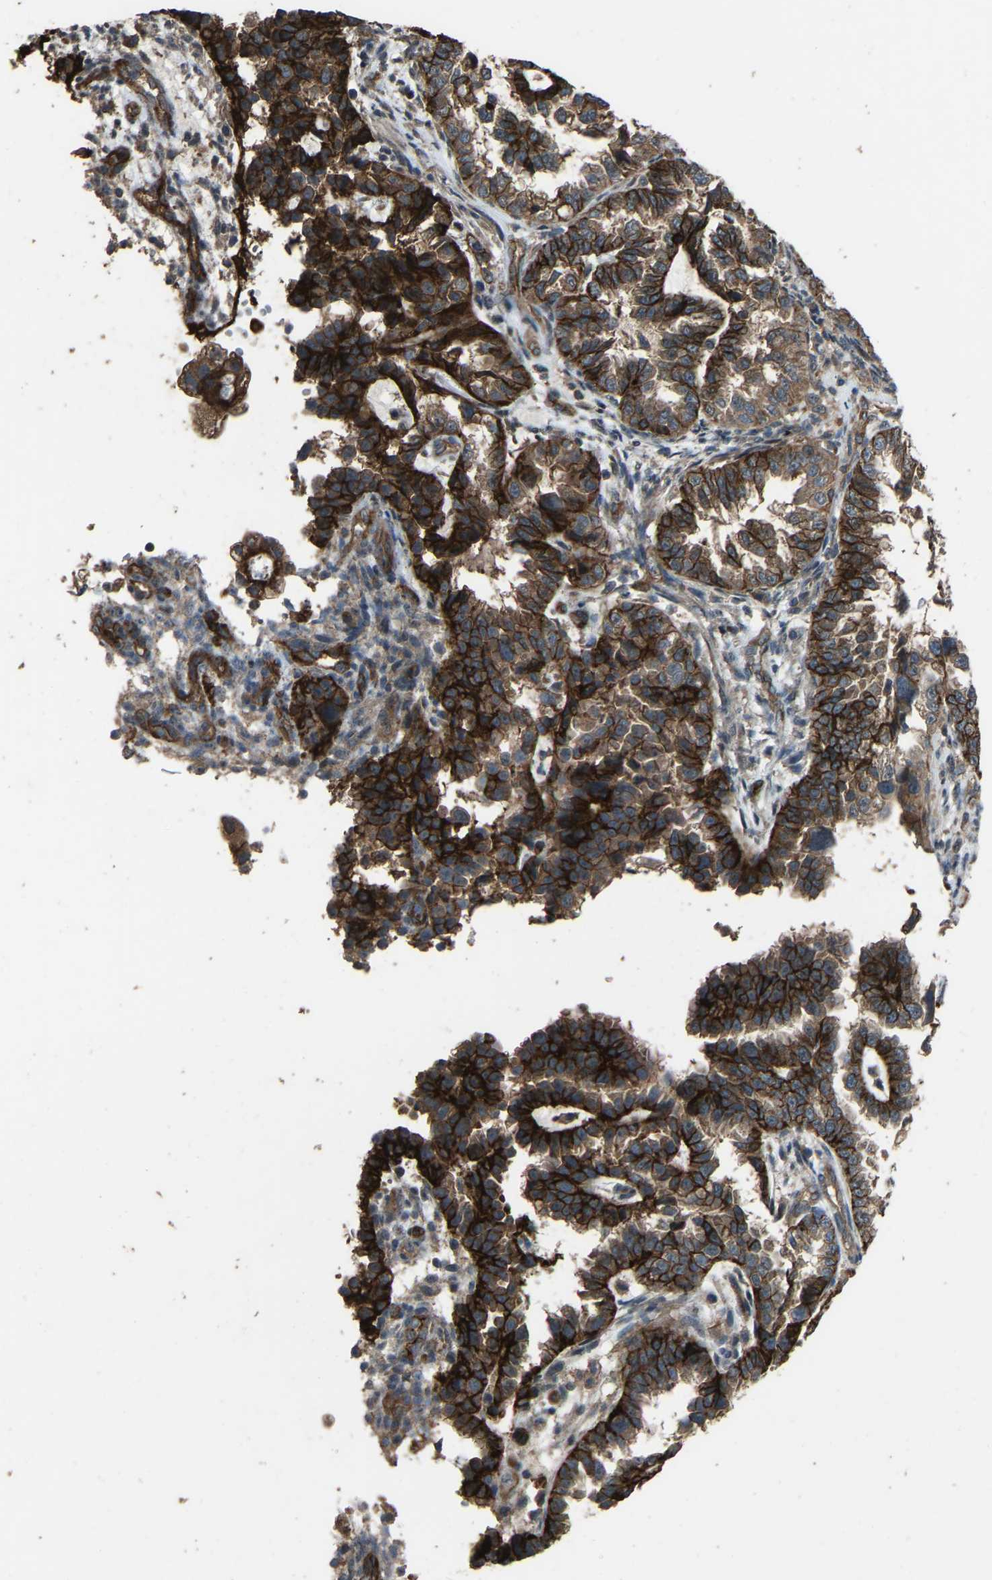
{"staining": {"intensity": "strong", "quantity": ">75%", "location": "cytoplasmic/membranous"}, "tissue": "endometrial cancer", "cell_type": "Tumor cells", "image_type": "cancer", "snomed": [{"axis": "morphology", "description": "Adenocarcinoma, NOS"}, {"axis": "topography", "description": "Endometrium"}], "caption": "A high-resolution image shows IHC staining of endometrial cancer (adenocarcinoma), which exhibits strong cytoplasmic/membranous positivity in about >75% of tumor cells. The protein of interest is shown in brown color, while the nuclei are stained blue.", "gene": "SLC4A2", "patient": {"sex": "female", "age": 85}}